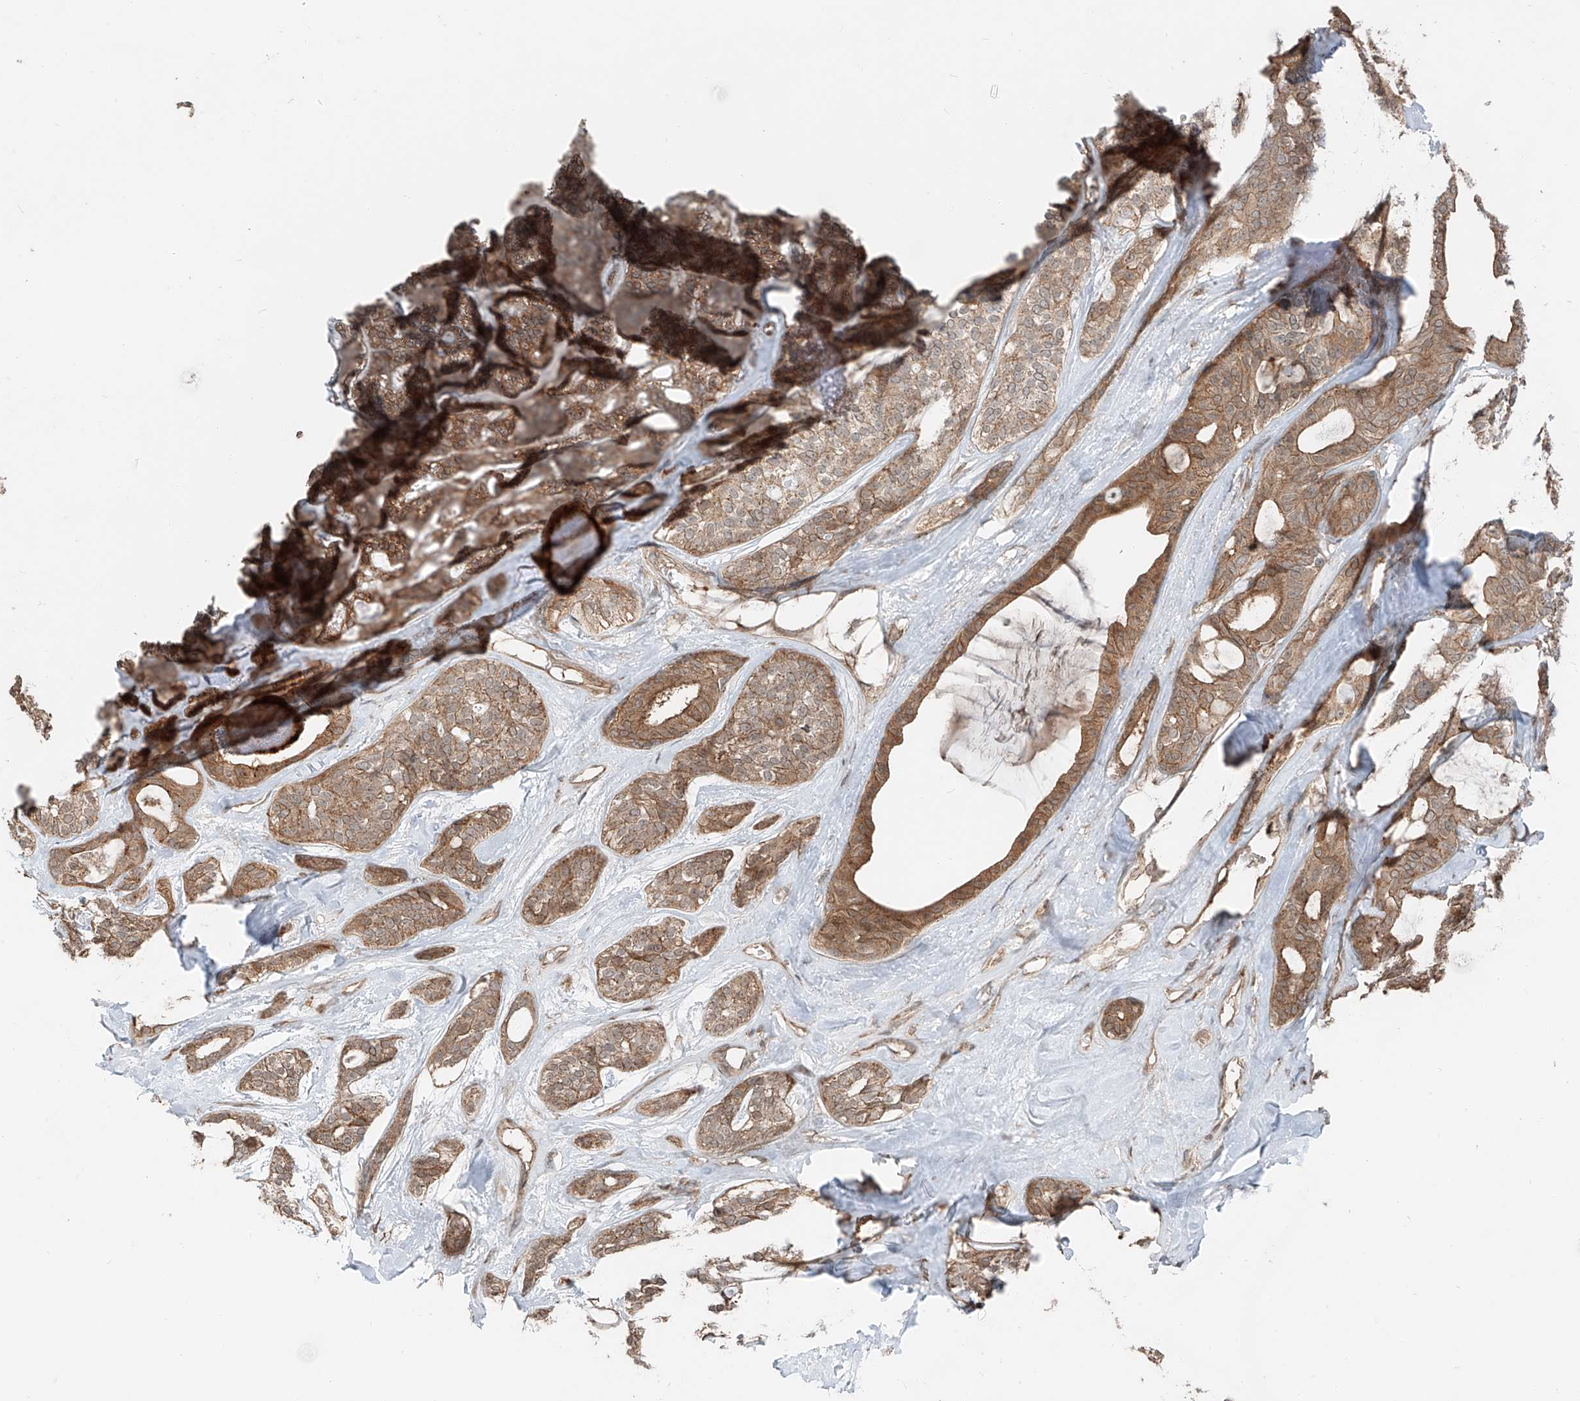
{"staining": {"intensity": "moderate", "quantity": ">75%", "location": "cytoplasmic/membranous"}, "tissue": "head and neck cancer", "cell_type": "Tumor cells", "image_type": "cancer", "snomed": [{"axis": "morphology", "description": "Adenocarcinoma, NOS"}, {"axis": "topography", "description": "Head-Neck"}], "caption": "Moderate cytoplasmic/membranous positivity for a protein is seen in about >75% of tumor cells of head and neck cancer (adenocarcinoma) using immunohistochemistry.", "gene": "CEP162", "patient": {"sex": "male", "age": 66}}